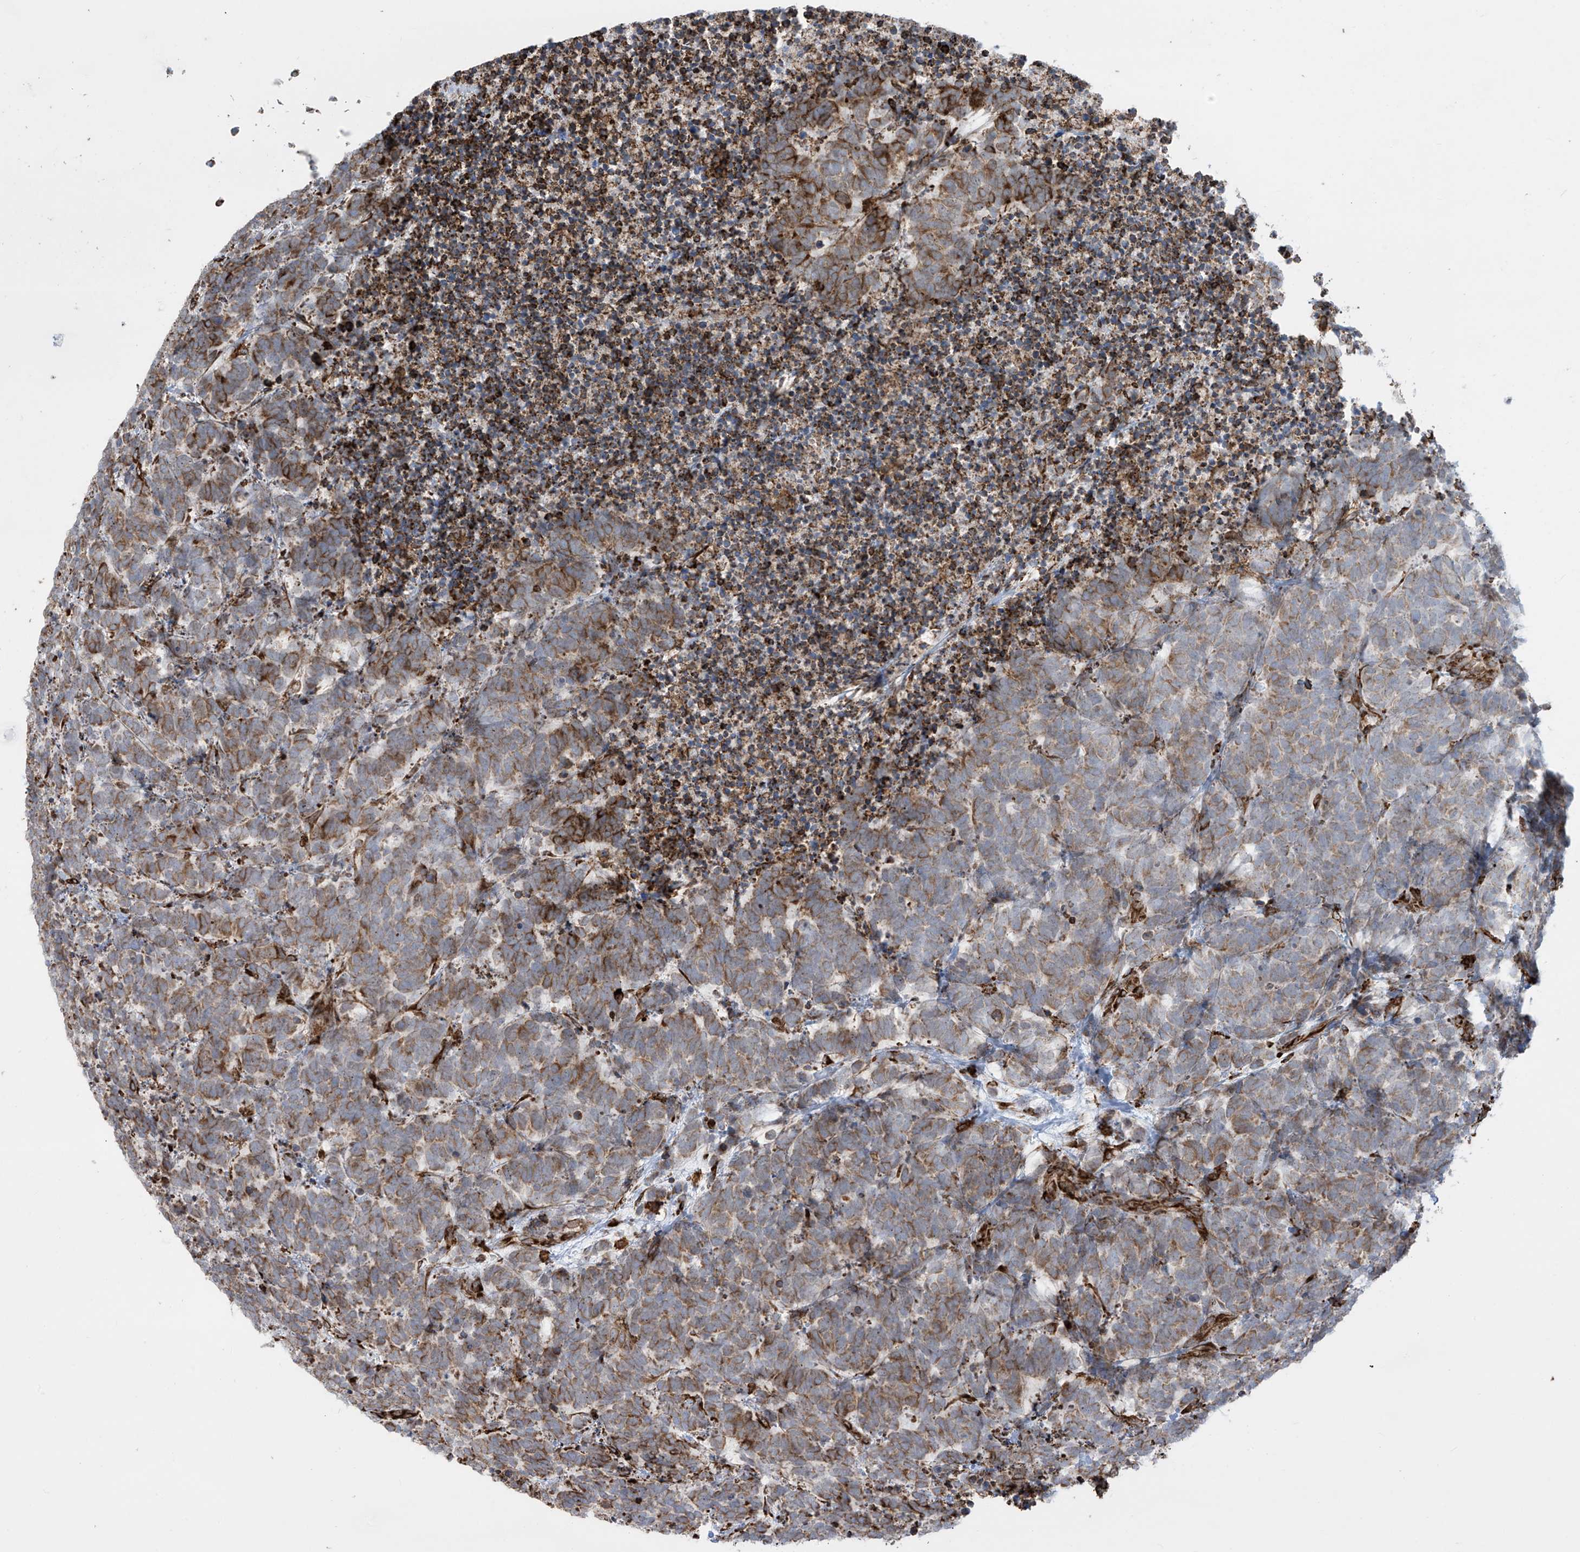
{"staining": {"intensity": "moderate", "quantity": ">75%", "location": "cytoplasmic/membranous"}, "tissue": "carcinoid", "cell_type": "Tumor cells", "image_type": "cancer", "snomed": [{"axis": "morphology", "description": "Carcinoma, NOS"}, {"axis": "morphology", "description": "Carcinoid, malignant, NOS"}, {"axis": "topography", "description": "Urinary bladder"}], "caption": "Carcinoid stained with a protein marker shows moderate staining in tumor cells.", "gene": "MX1", "patient": {"sex": "male", "age": 57}}